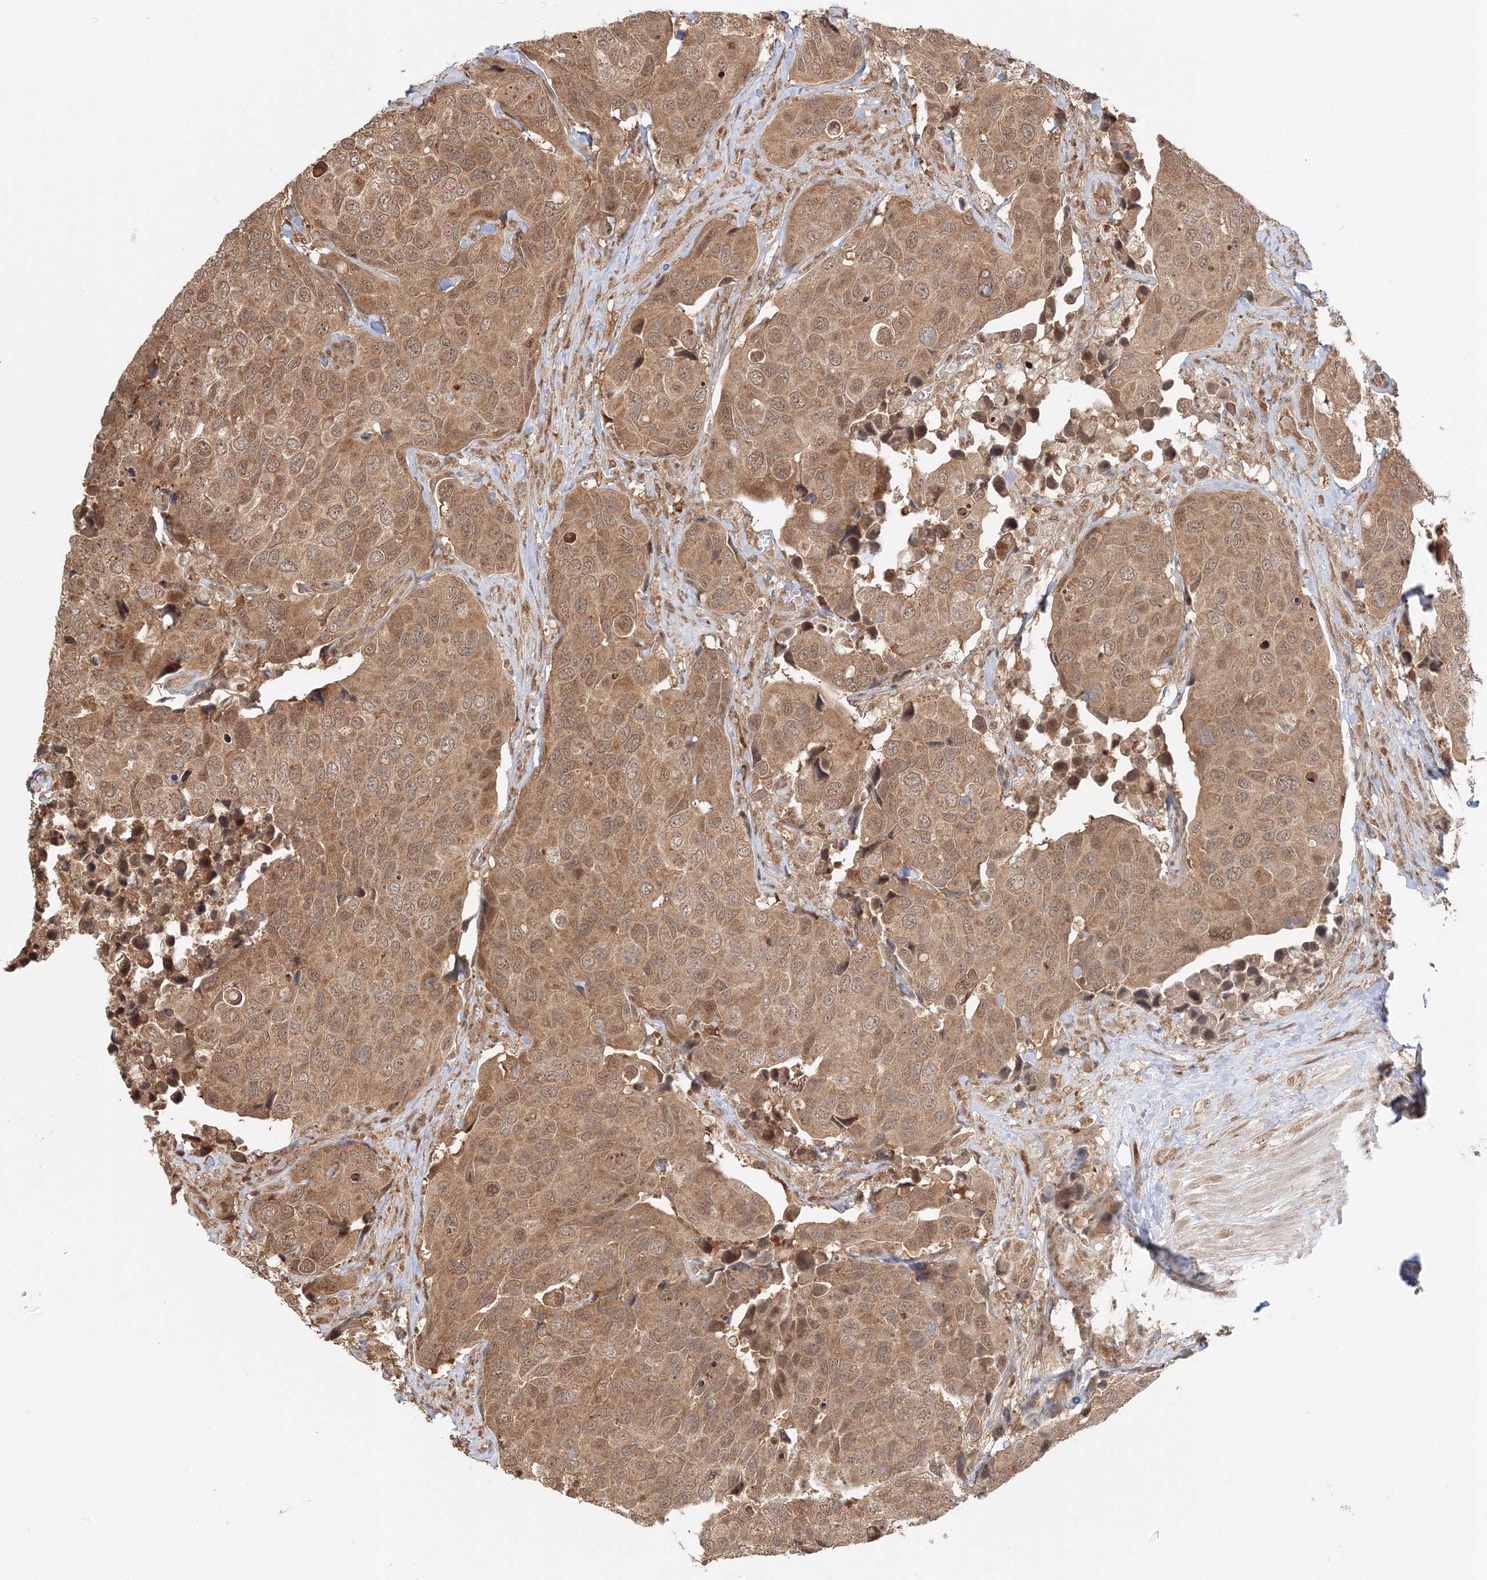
{"staining": {"intensity": "moderate", "quantity": ">75%", "location": "cytoplasmic/membranous"}, "tissue": "urothelial cancer", "cell_type": "Tumor cells", "image_type": "cancer", "snomed": [{"axis": "morphology", "description": "Urothelial carcinoma, High grade"}, {"axis": "topography", "description": "Urinary bladder"}], "caption": "Immunohistochemistry (DAB) staining of urothelial cancer displays moderate cytoplasmic/membranous protein expression in about >75% of tumor cells. The staining is performed using DAB (3,3'-diaminobenzidine) brown chromogen to label protein expression. The nuclei are counter-stained blue using hematoxylin.", "gene": "PSMD6", "patient": {"sex": "male", "age": 74}}